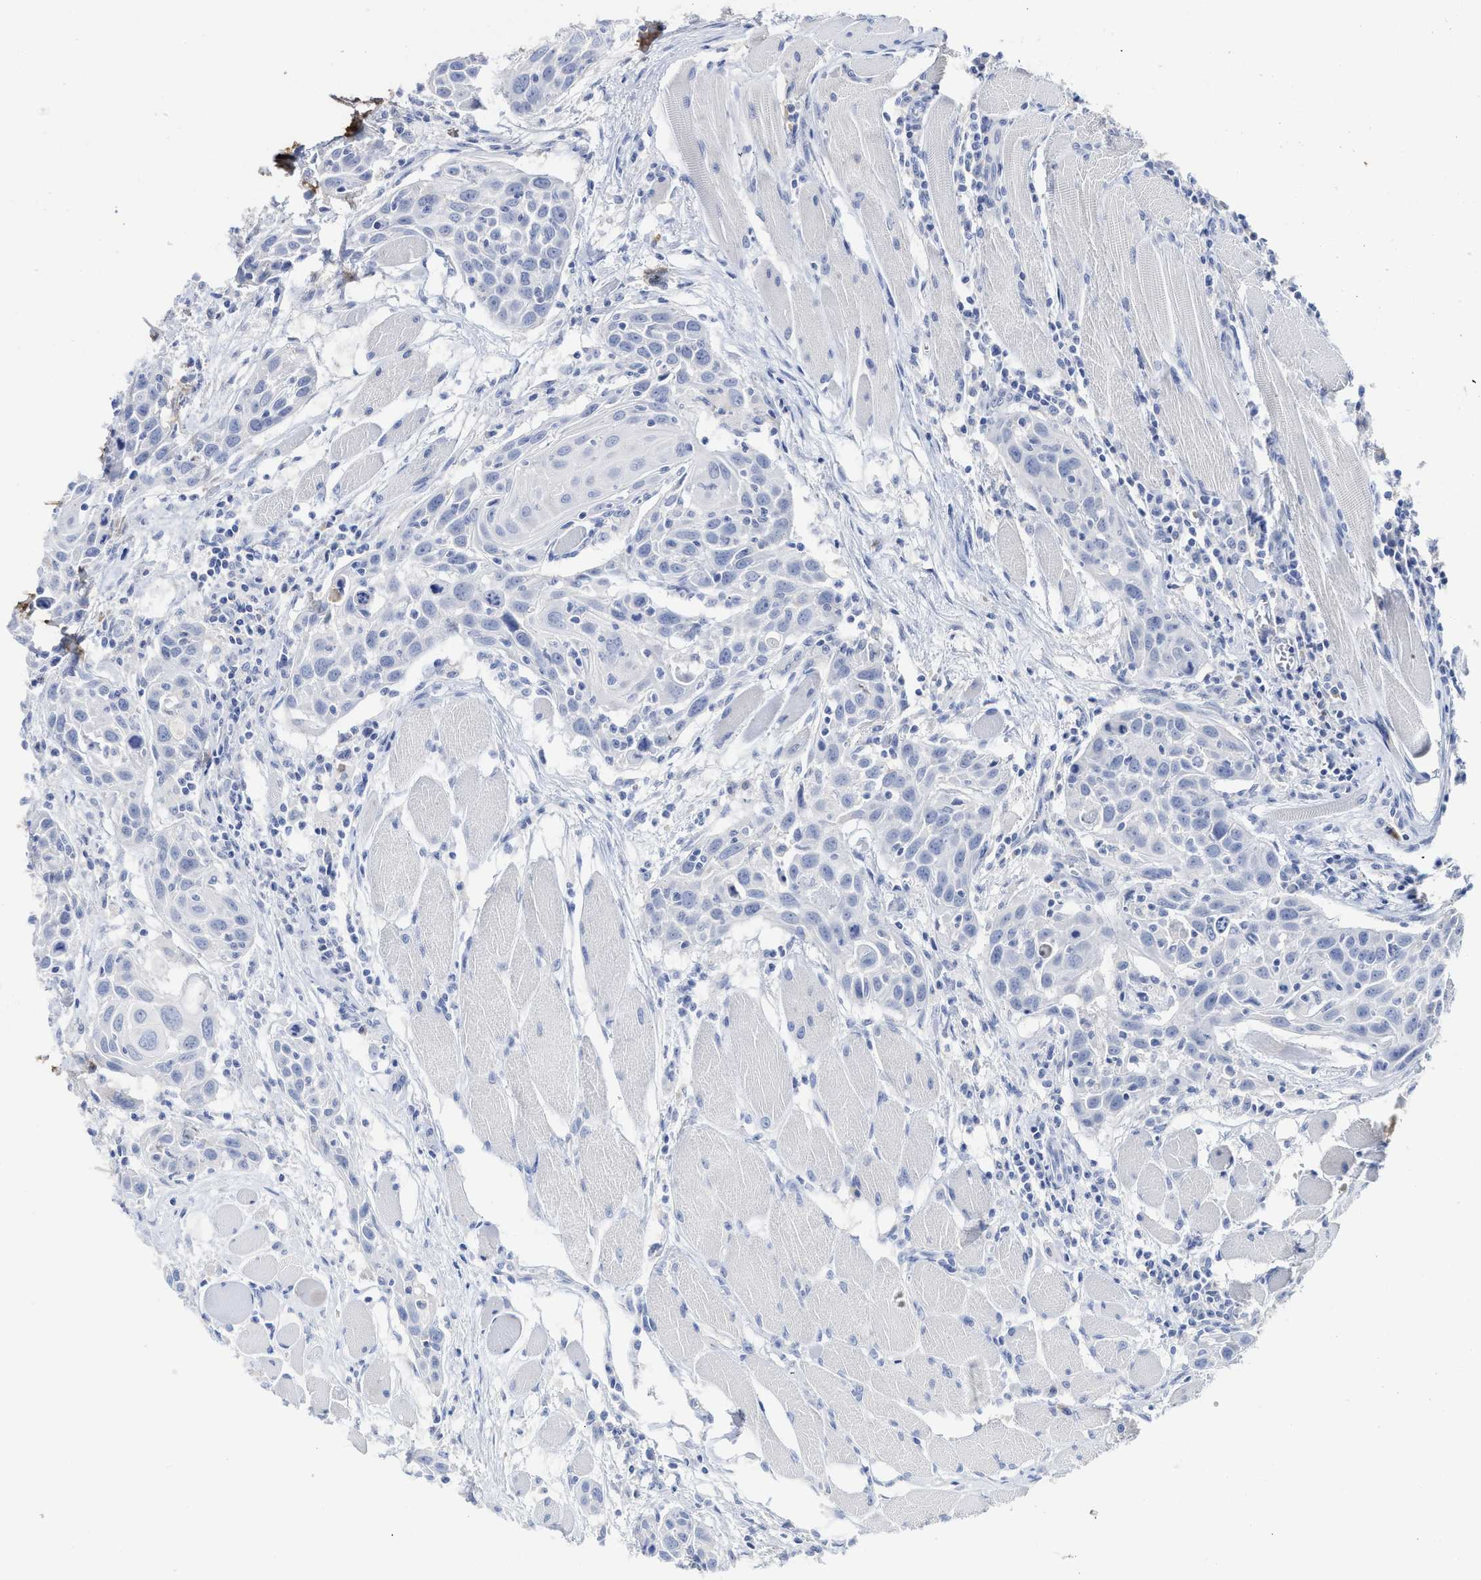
{"staining": {"intensity": "negative", "quantity": "none", "location": "none"}, "tissue": "head and neck cancer", "cell_type": "Tumor cells", "image_type": "cancer", "snomed": [{"axis": "morphology", "description": "Squamous cell carcinoma, NOS"}, {"axis": "topography", "description": "Oral tissue"}, {"axis": "topography", "description": "Head-Neck"}], "caption": "Tumor cells show no significant staining in squamous cell carcinoma (head and neck).", "gene": "C2", "patient": {"sex": "female", "age": 50}}